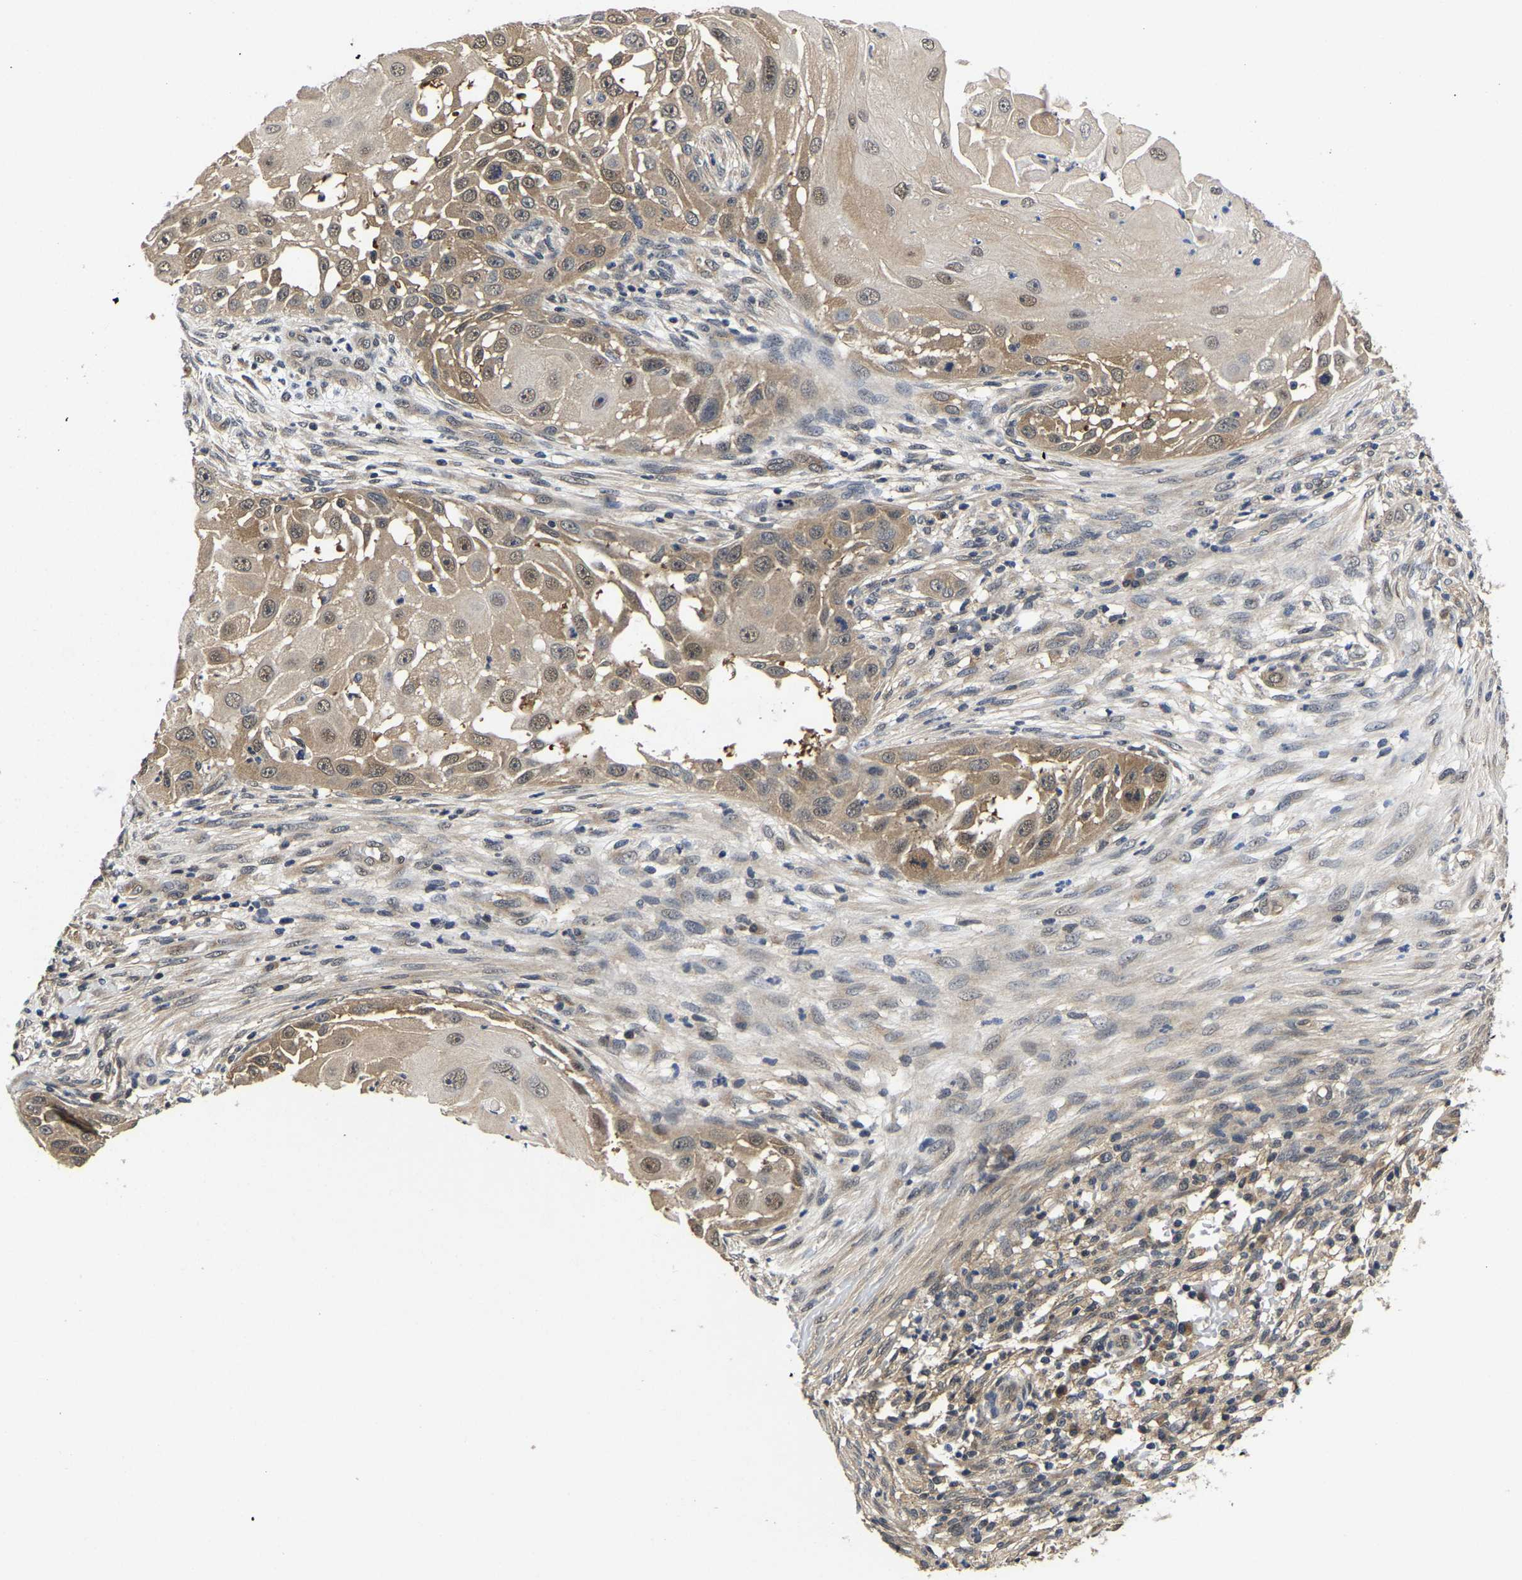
{"staining": {"intensity": "moderate", "quantity": ">75%", "location": "cytoplasmic/membranous,nuclear"}, "tissue": "skin cancer", "cell_type": "Tumor cells", "image_type": "cancer", "snomed": [{"axis": "morphology", "description": "Squamous cell carcinoma, NOS"}, {"axis": "topography", "description": "Skin"}], "caption": "Protein expression by IHC displays moderate cytoplasmic/membranous and nuclear staining in about >75% of tumor cells in skin squamous cell carcinoma.", "gene": "MCOLN2", "patient": {"sex": "female", "age": 44}}